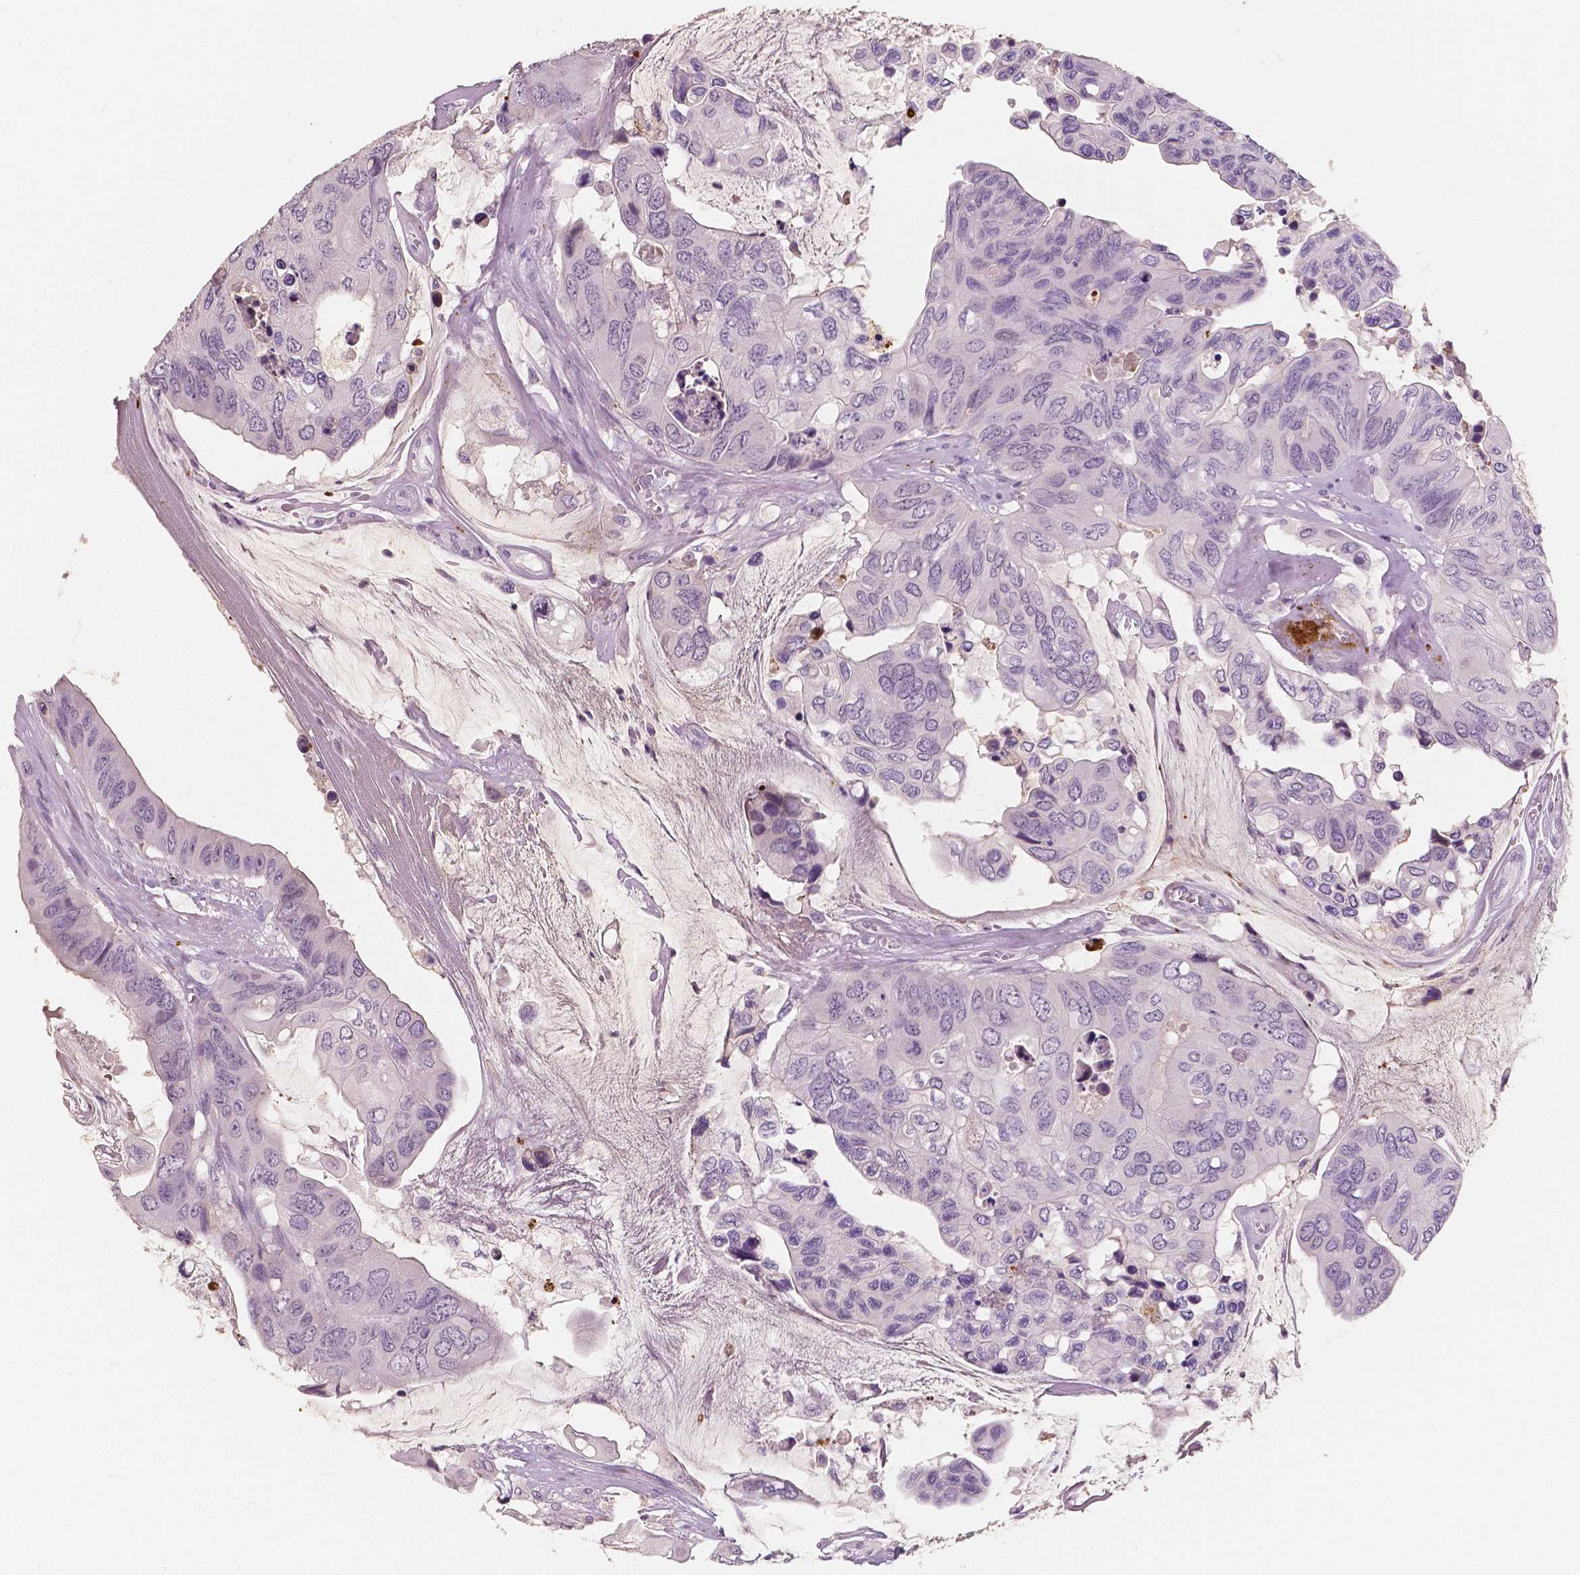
{"staining": {"intensity": "negative", "quantity": "none", "location": "none"}, "tissue": "colorectal cancer", "cell_type": "Tumor cells", "image_type": "cancer", "snomed": [{"axis": "morphology", "description": "Adenocarcinoma, NOS"}, {"axis": "topography", "description": "Rectum"}], "caption": "A high-resolution photomicrograph shows immunohistochemistry staining of adenocarcinoma (colorectal), which shows no significant positivity in tumor cells.", "gene": "APOA4", "patient": {"sex": "male", "age": 63}}